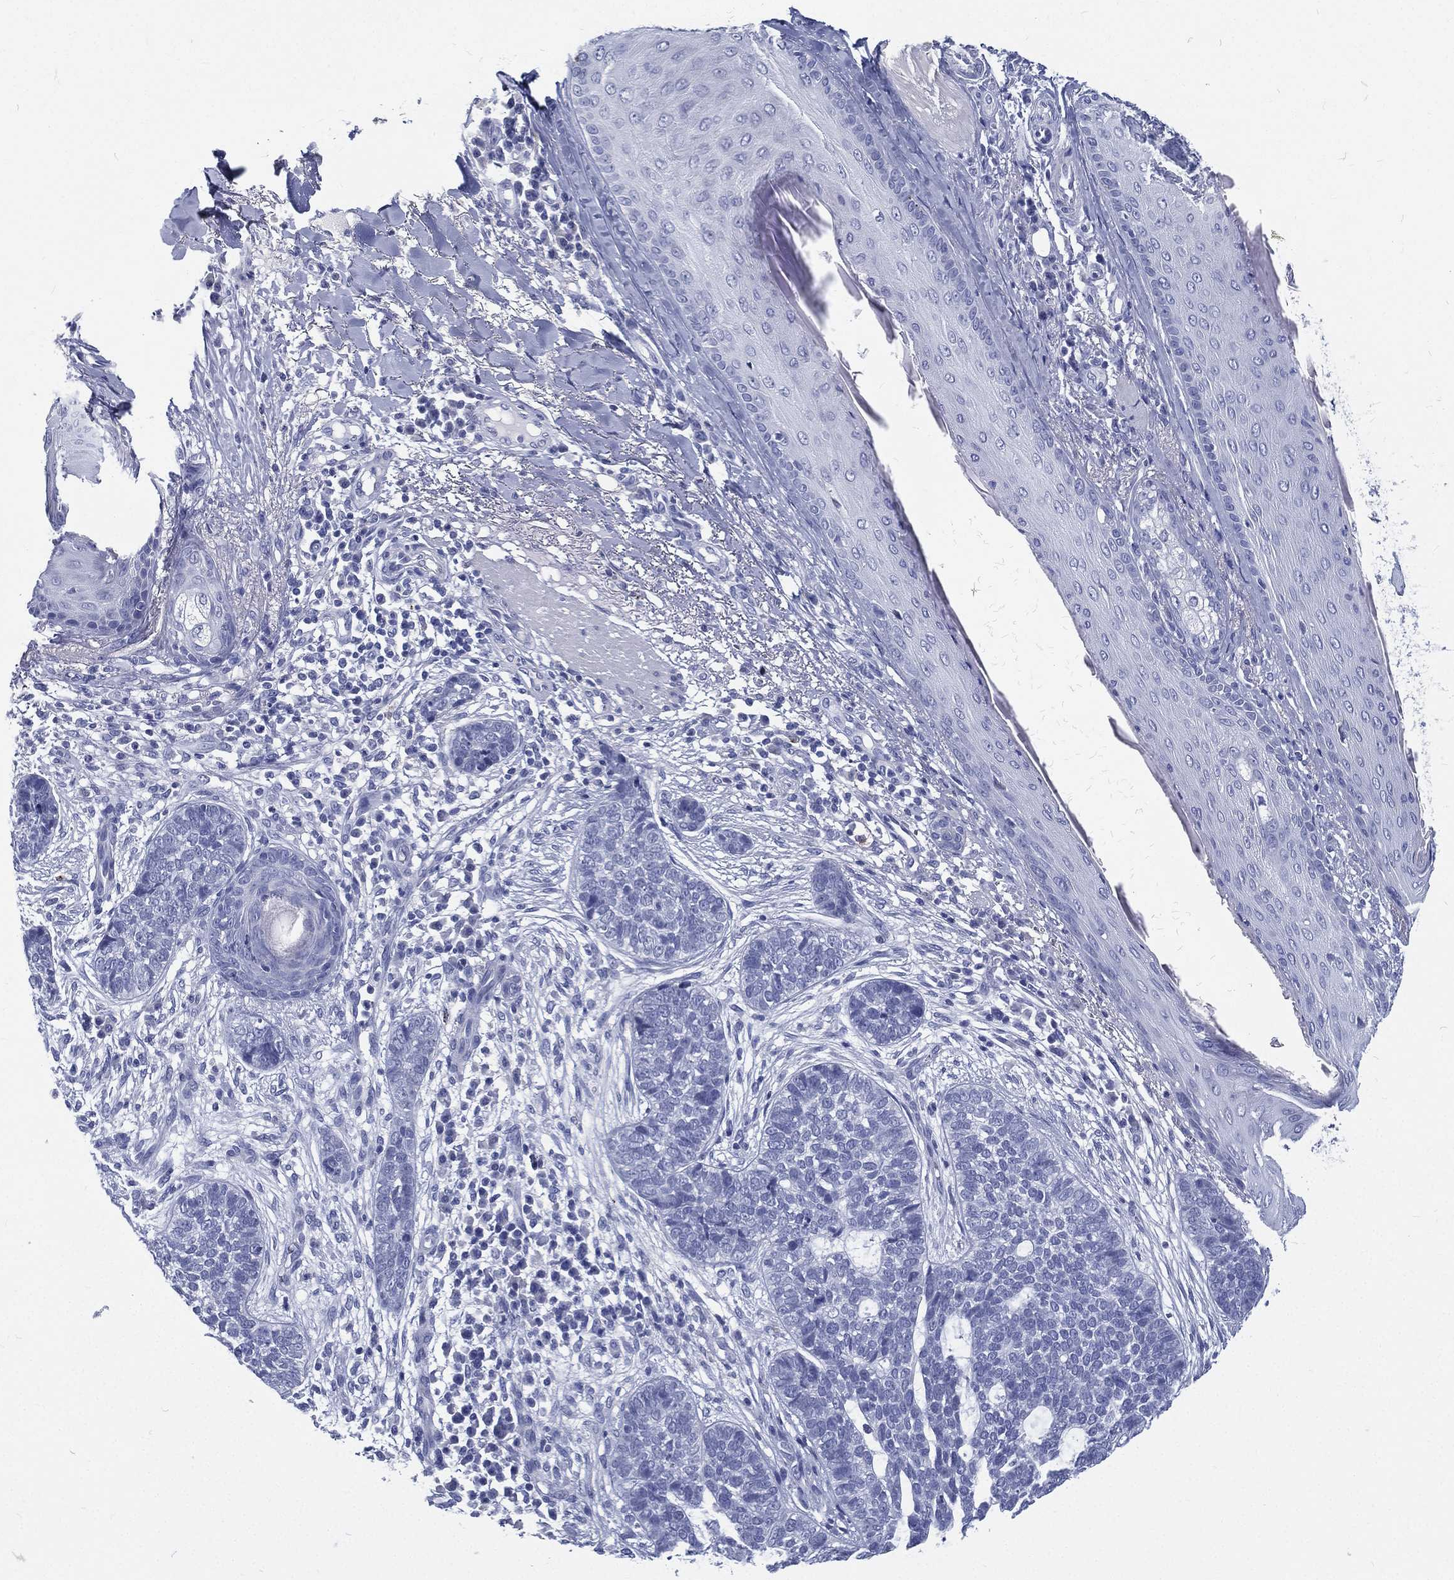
{"staining": {"intensity": "negative", "quantity": "none", "location": "none"}, "tissue": "skin cancer", "cell_type": "Tumor cells", "image_type": "cancer", "snomed": [{"axis": "morphology", "description": "Squamous cell carcinoma, NOS"}, {"axis": "topography", "description": "Skin"}], "caption": "Human skin cancer stained for a protein using immunohistochemistry (IHC) exhibits no expression in tumor cells.", "gene": "RSPH4A", "patient": {"sex": "male", "age": 88}}